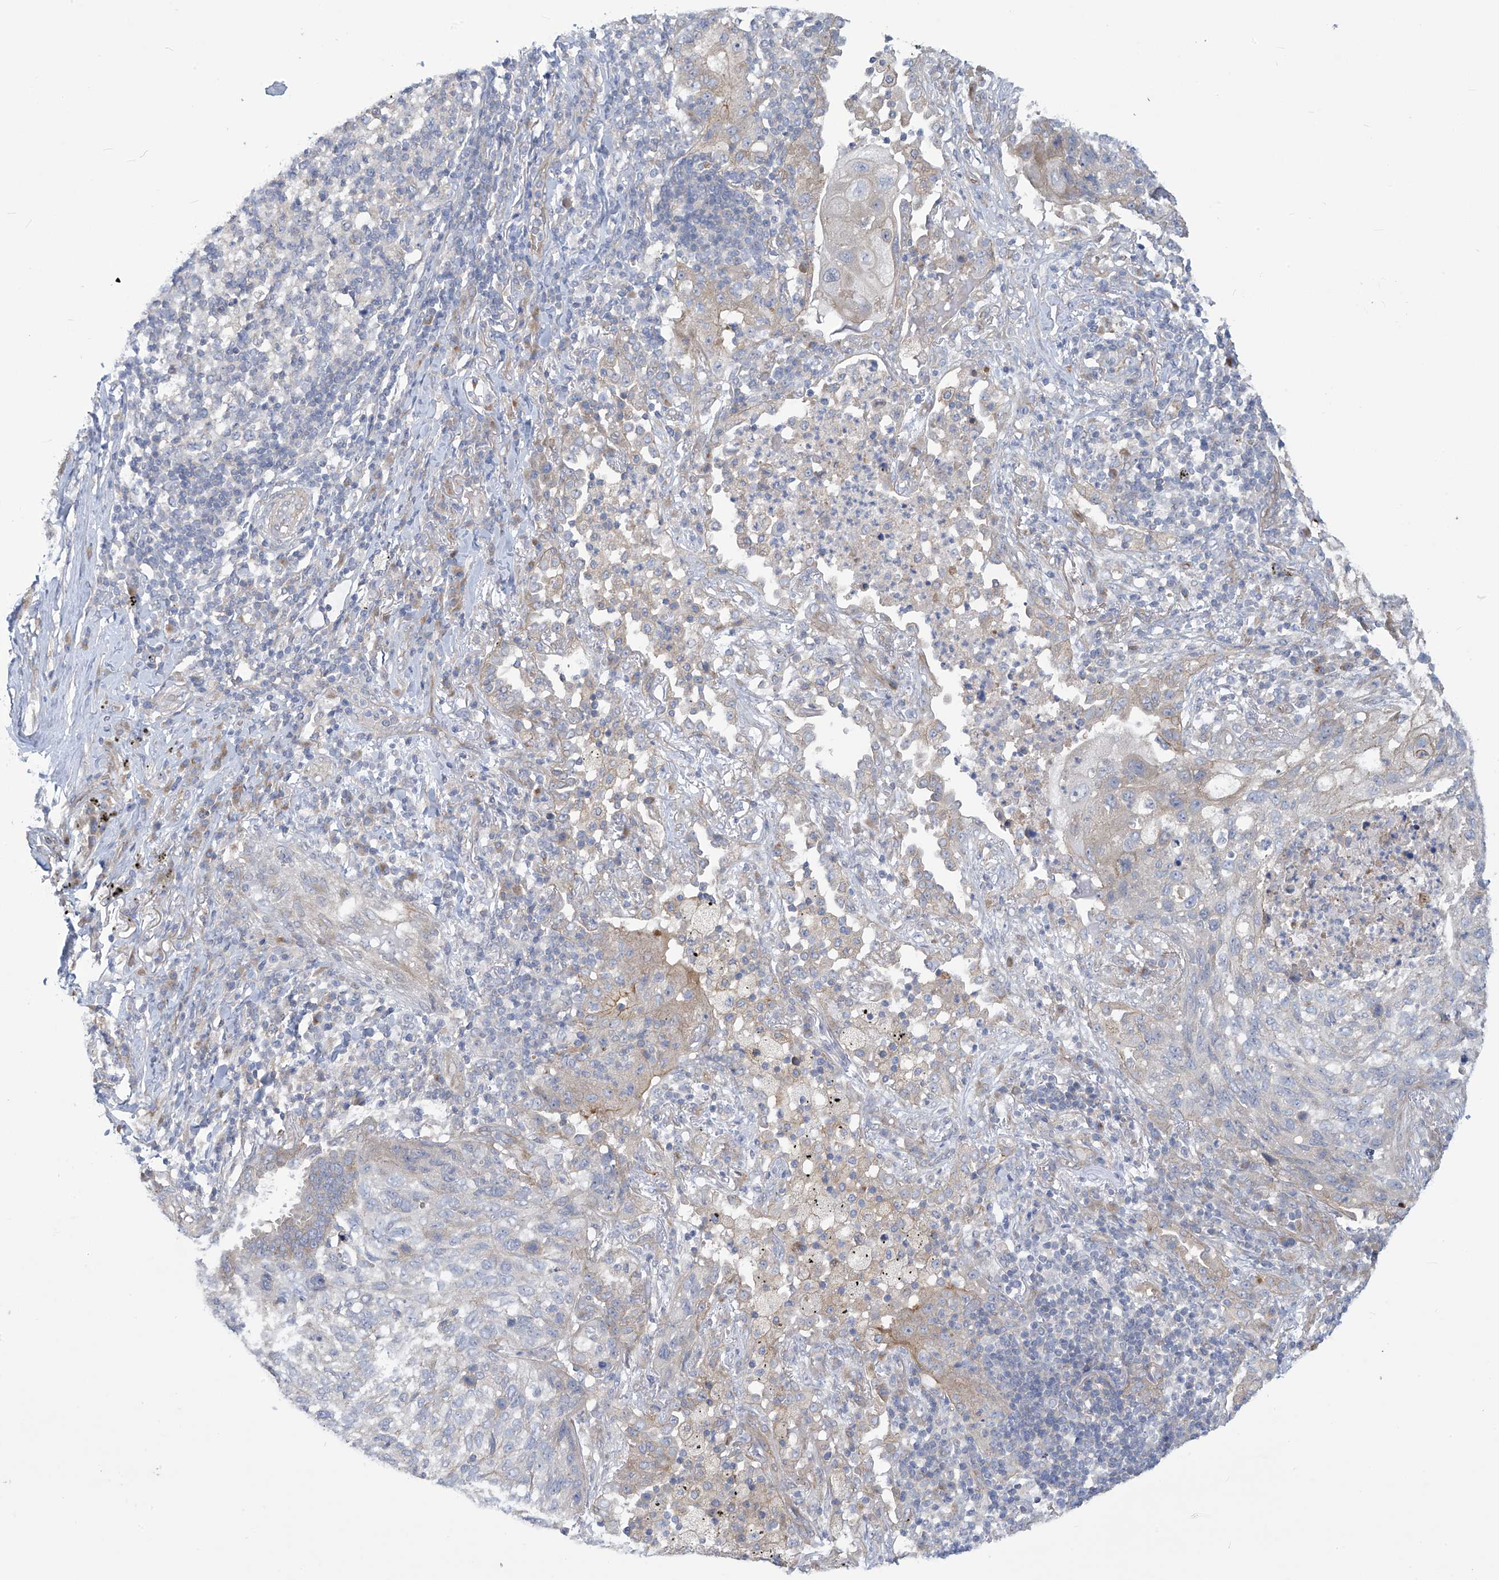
{"staining": {"intensity": "negative", "quantity": "none", "location": "none"}, "tissue": "lung cancer", "cell_type": "Tumor cells", "image_type": "cancer", "snomed": [{"axis": "morphology", "description": "Squamous cell carcinoma, NOS"}, {"axis": "topography", "description": "Lung"}], "caption": "Immunohistochemistry micrograph of human squamous cell carcinoma (lung) stained for a protein (brown), which shows no positivity in tumor cells.", "gene": "ADAT2", "patient": {"sex": "female", "age": 63}}